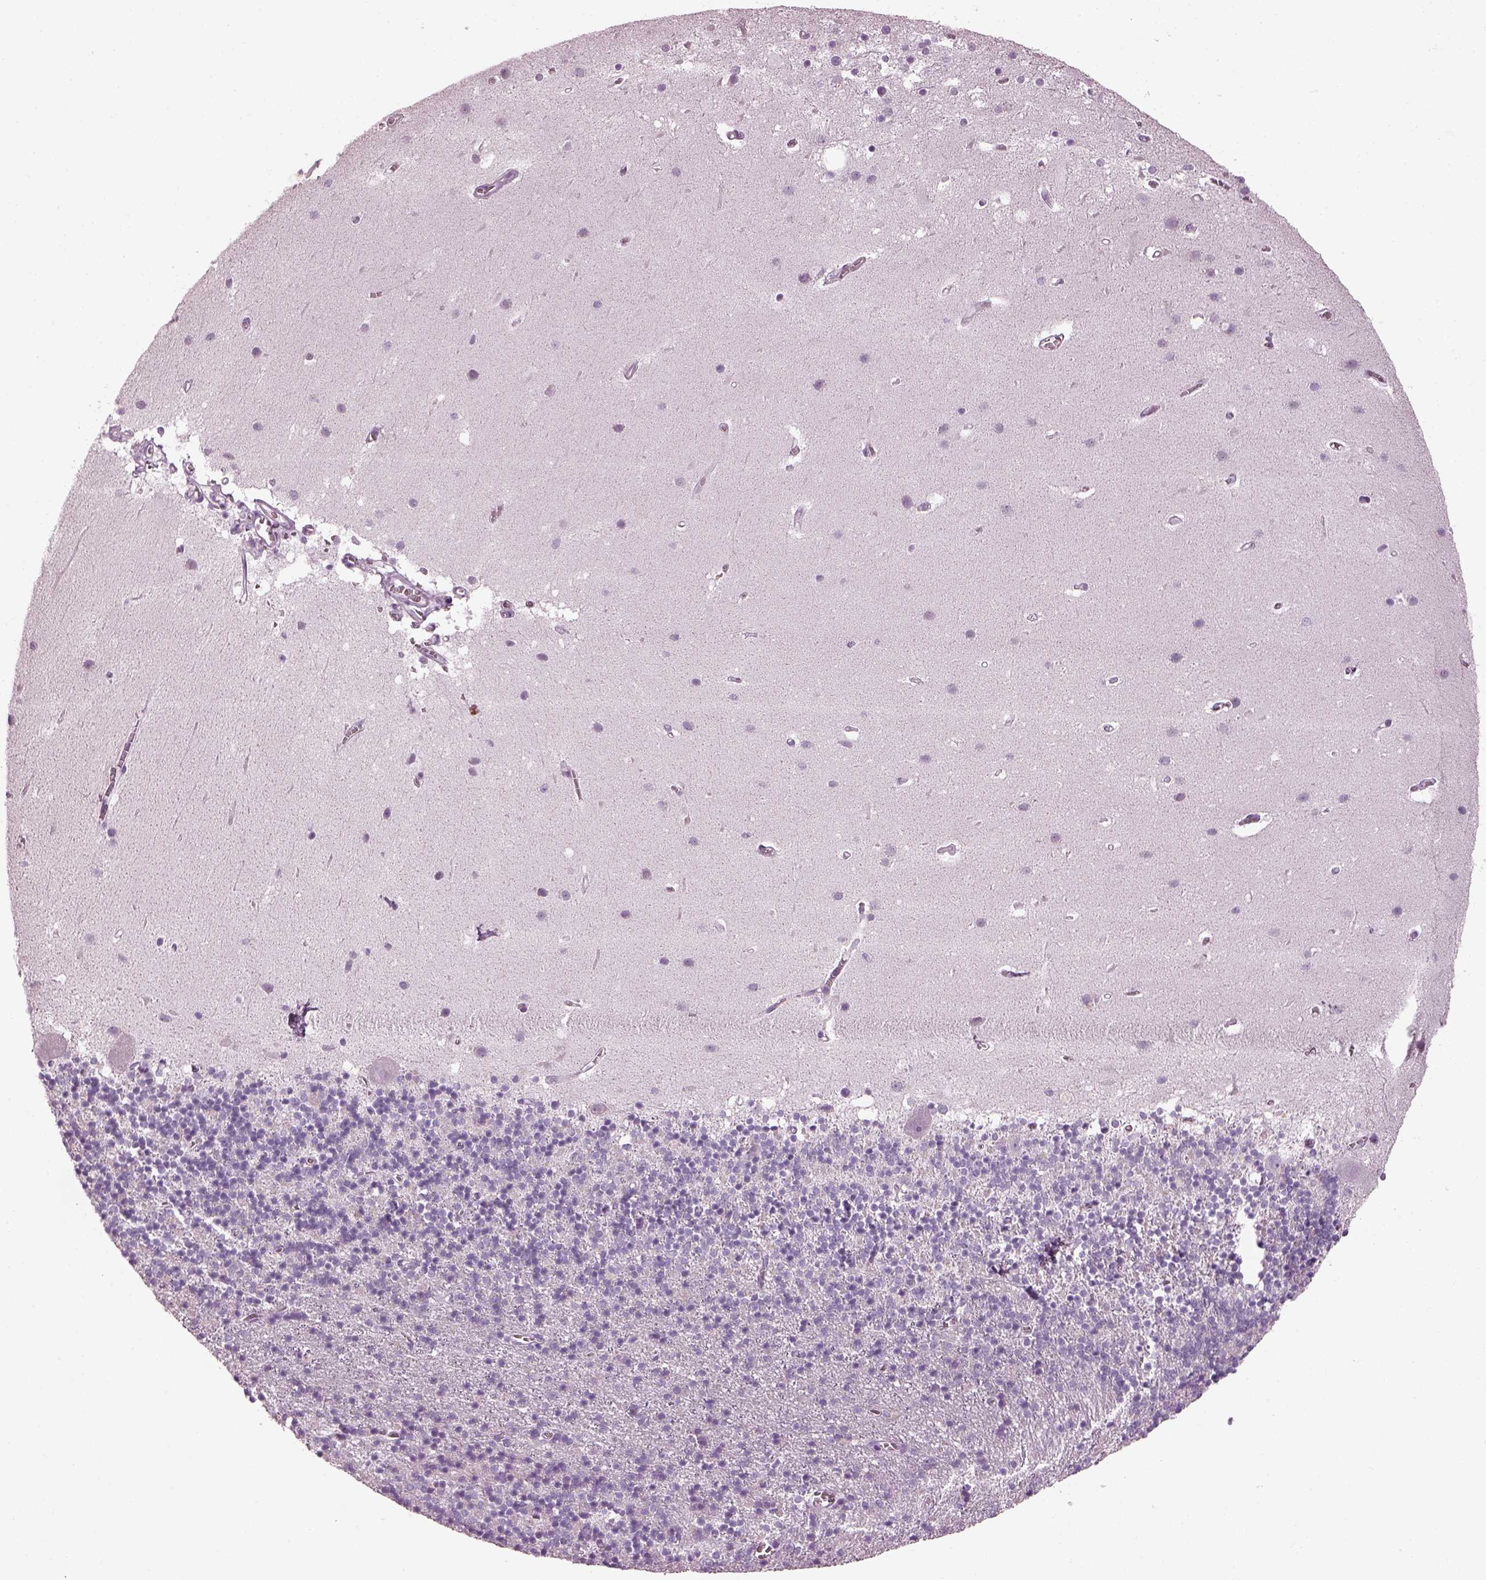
{"staining": {"intensity": "negative", "quantity": "none", "location": "none"}, "tissue": "cerebellum", "cell_type": "Cells in granular layer", "image_type": "normal", "snomed": [{"axis": "morphology", "description": "Normal tissue, NOS"}, {"axis": "topography", "description": "Cerebellum"}], "caption": "An IHC micrograph of benign cerebellum is shown. There is no staining in cells in granular layer of cerebellum. The staining is performed using DAB (3,3'-diaminobenzidine) brown chromogen with nuclei counter-stained in using hematoxylin.", "gene": "PDC", "patient": {"sex": "male", "age": 70}}